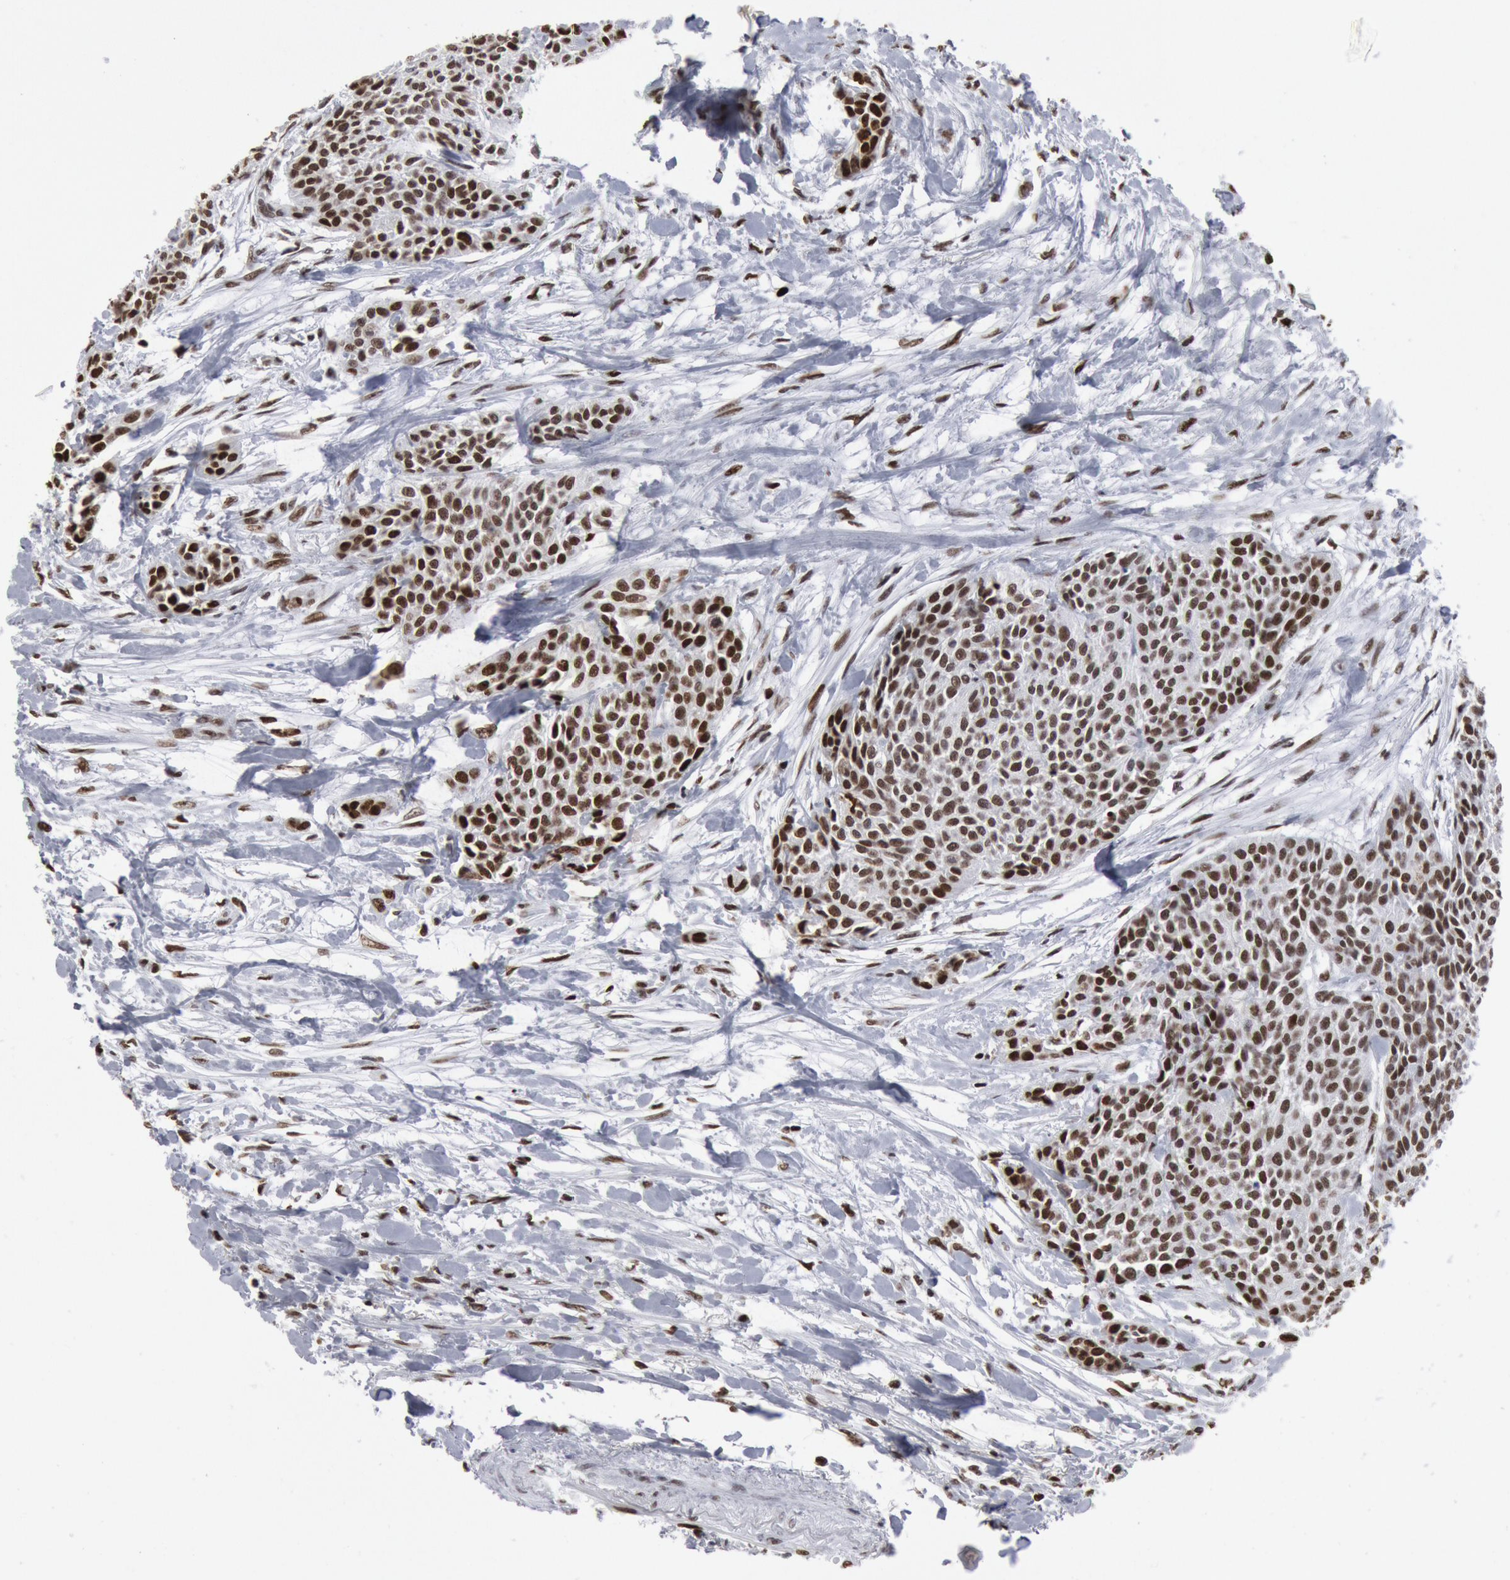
{"staining": {"intensity": "strong", "quantity": ">75%", "location": "nuclear"}, "tissue": "urothelial cancer", "cell_type": "Tumor cells", "image_type": "cancer", "snomed": [{"axis": "morphology", "description": "Urothelial carcinoma, High grade"}, {"axis": "topography", "description": "Urinary bladder"}], "caption": "High-grade urothelial carcinoma stained for a protein (brown) reveals strong nuclear positive expression in about >75% of tumor cells.", "gene": "SUB1", "patient": {"sex": "male", "age": 56}}